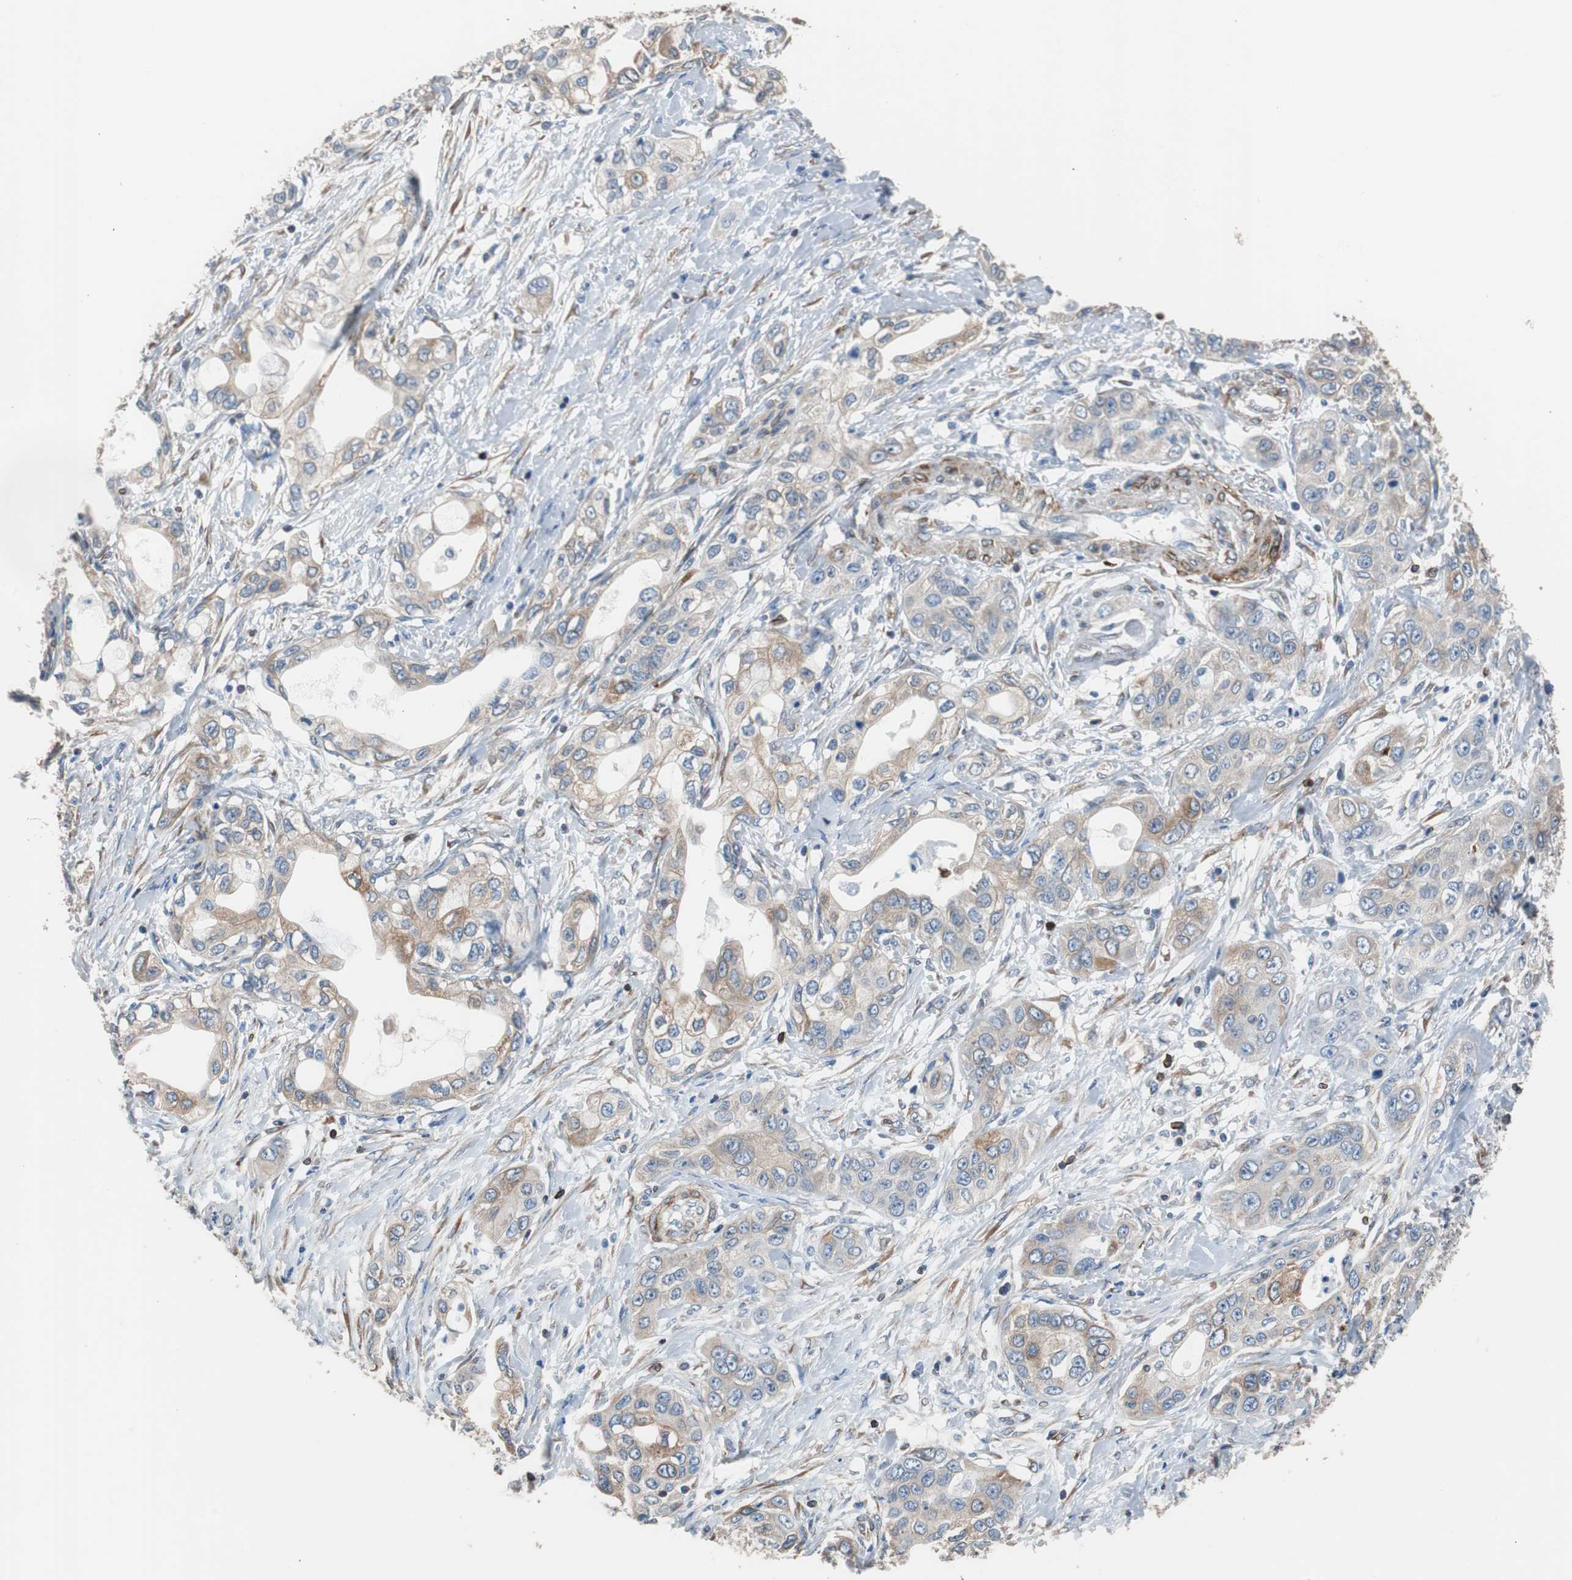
{"staining": {"intensity": "weak", "quantity": ">75%", "location": "cytoplasmic/membranous"}, "tissue": "pancreatic cancer", "cell_type": "Tumor cells", "image_type": "cancer", "snomed": [{"axis": "morphology", "description": "Adenocarcinoma, NOS"}, {"axis": "topography", "description": "Pancreas"}], "caption": "The photomicrograph reveals immunohistochemical staining of pancreatic adenocarcinoma. There is weak cytoplasmic/membranous staining is present in approximately >75% of tumor cells.", "gene": "PBXIP1", "patient": {"sex": "female", "age": 70}}